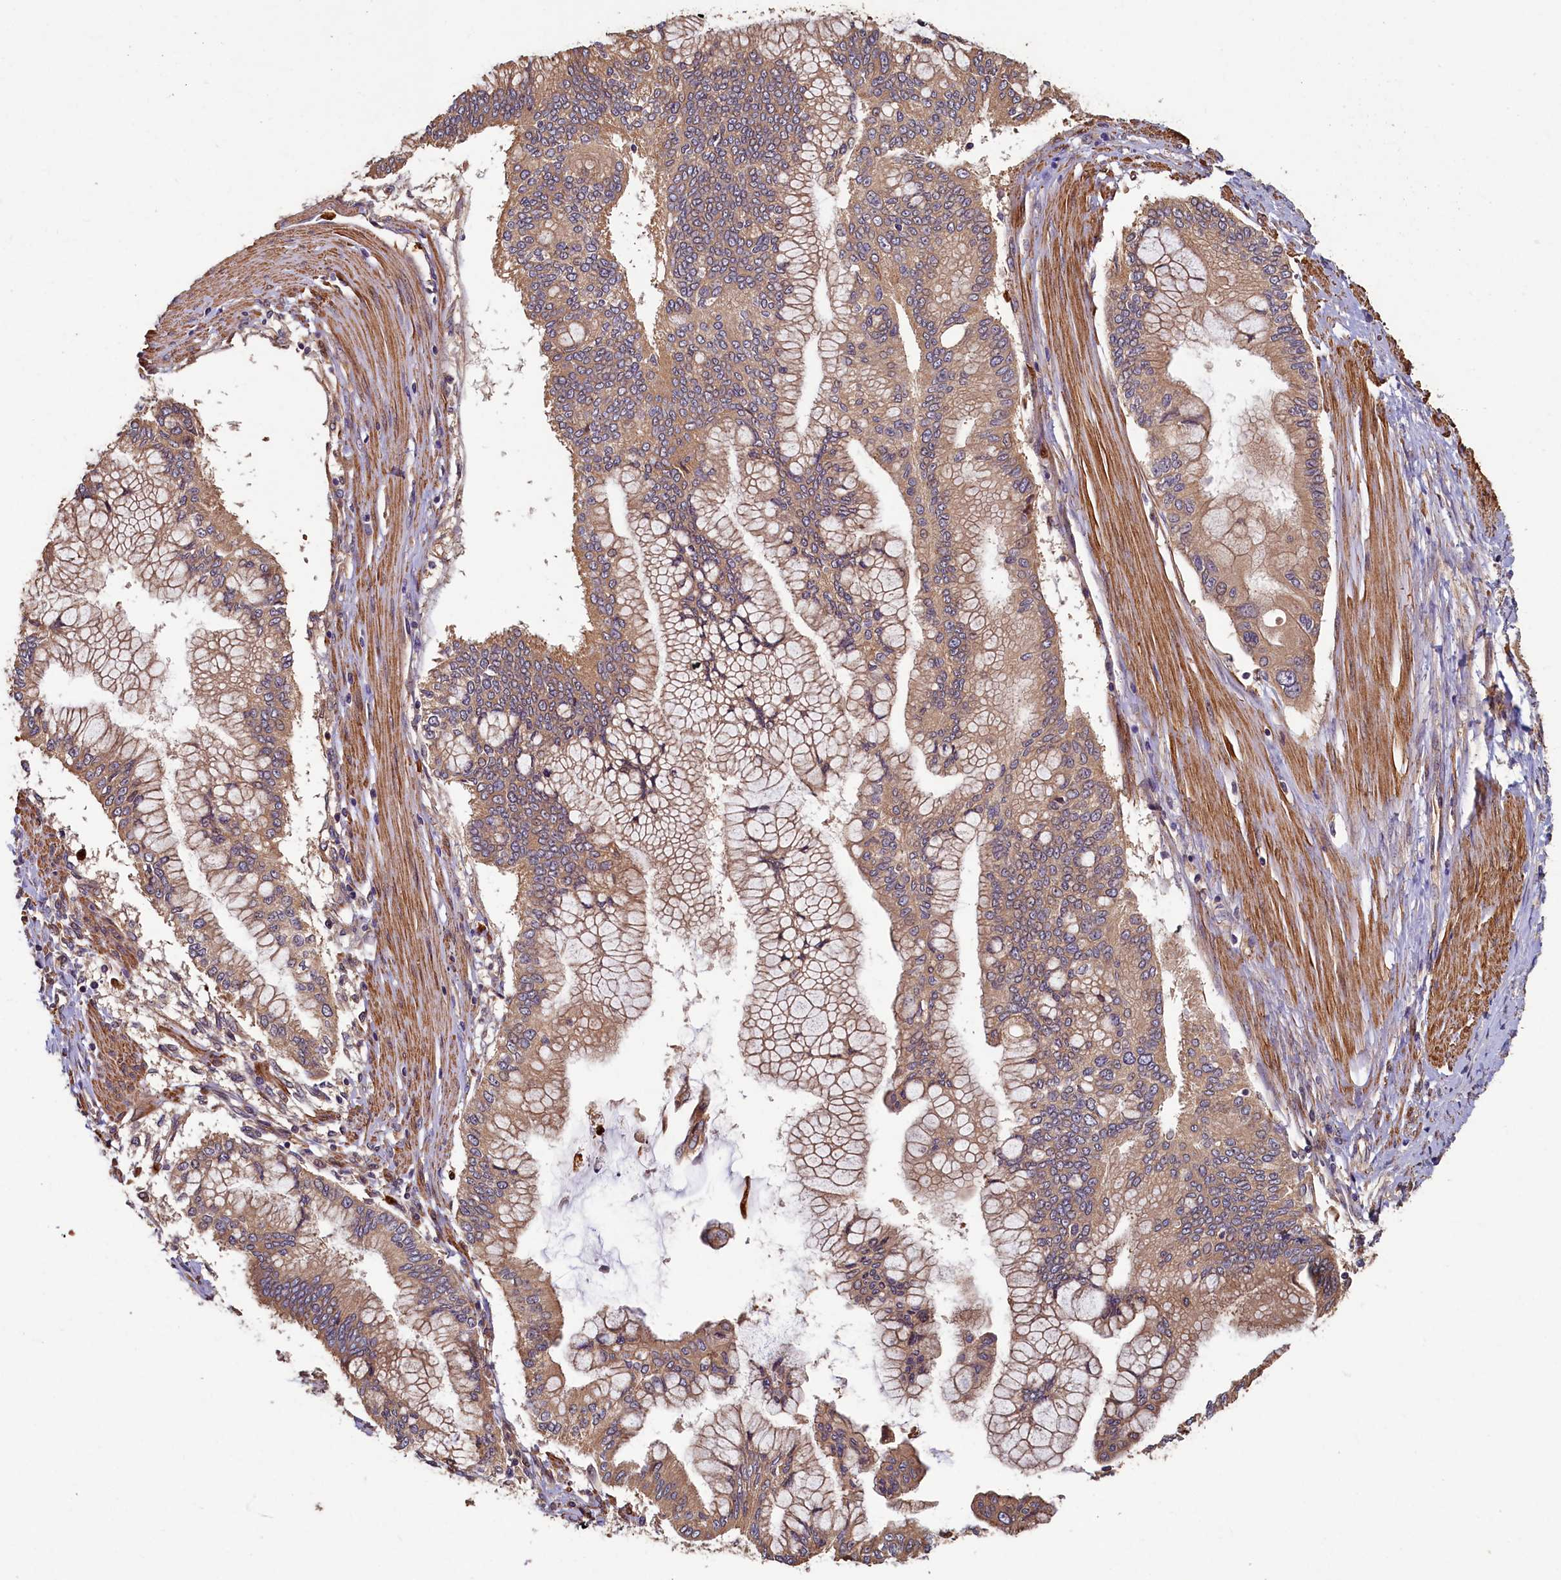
{"staining": {"intensity": "moderate", "quantity": ">75%", "location": "cytoplasmic/membranous"}, "tissue": "pancreatic cancer", "cell_type": "Tumor cells", "image_type": "cancer", "snomed": [{"axis": "morphology", "description": "Adenocarcinoma, NOS"}, {"axis": "topography", "description": "Pancreas"}], "caption": "Immunohistochemical staining of pancreatic cancer shows medium levels of moderate cytoplasmic/membranous positivity in approximately >75% of tumor cells.", "gene": "CCDC102B", "patient": {"sex": "male", "age": 46}}